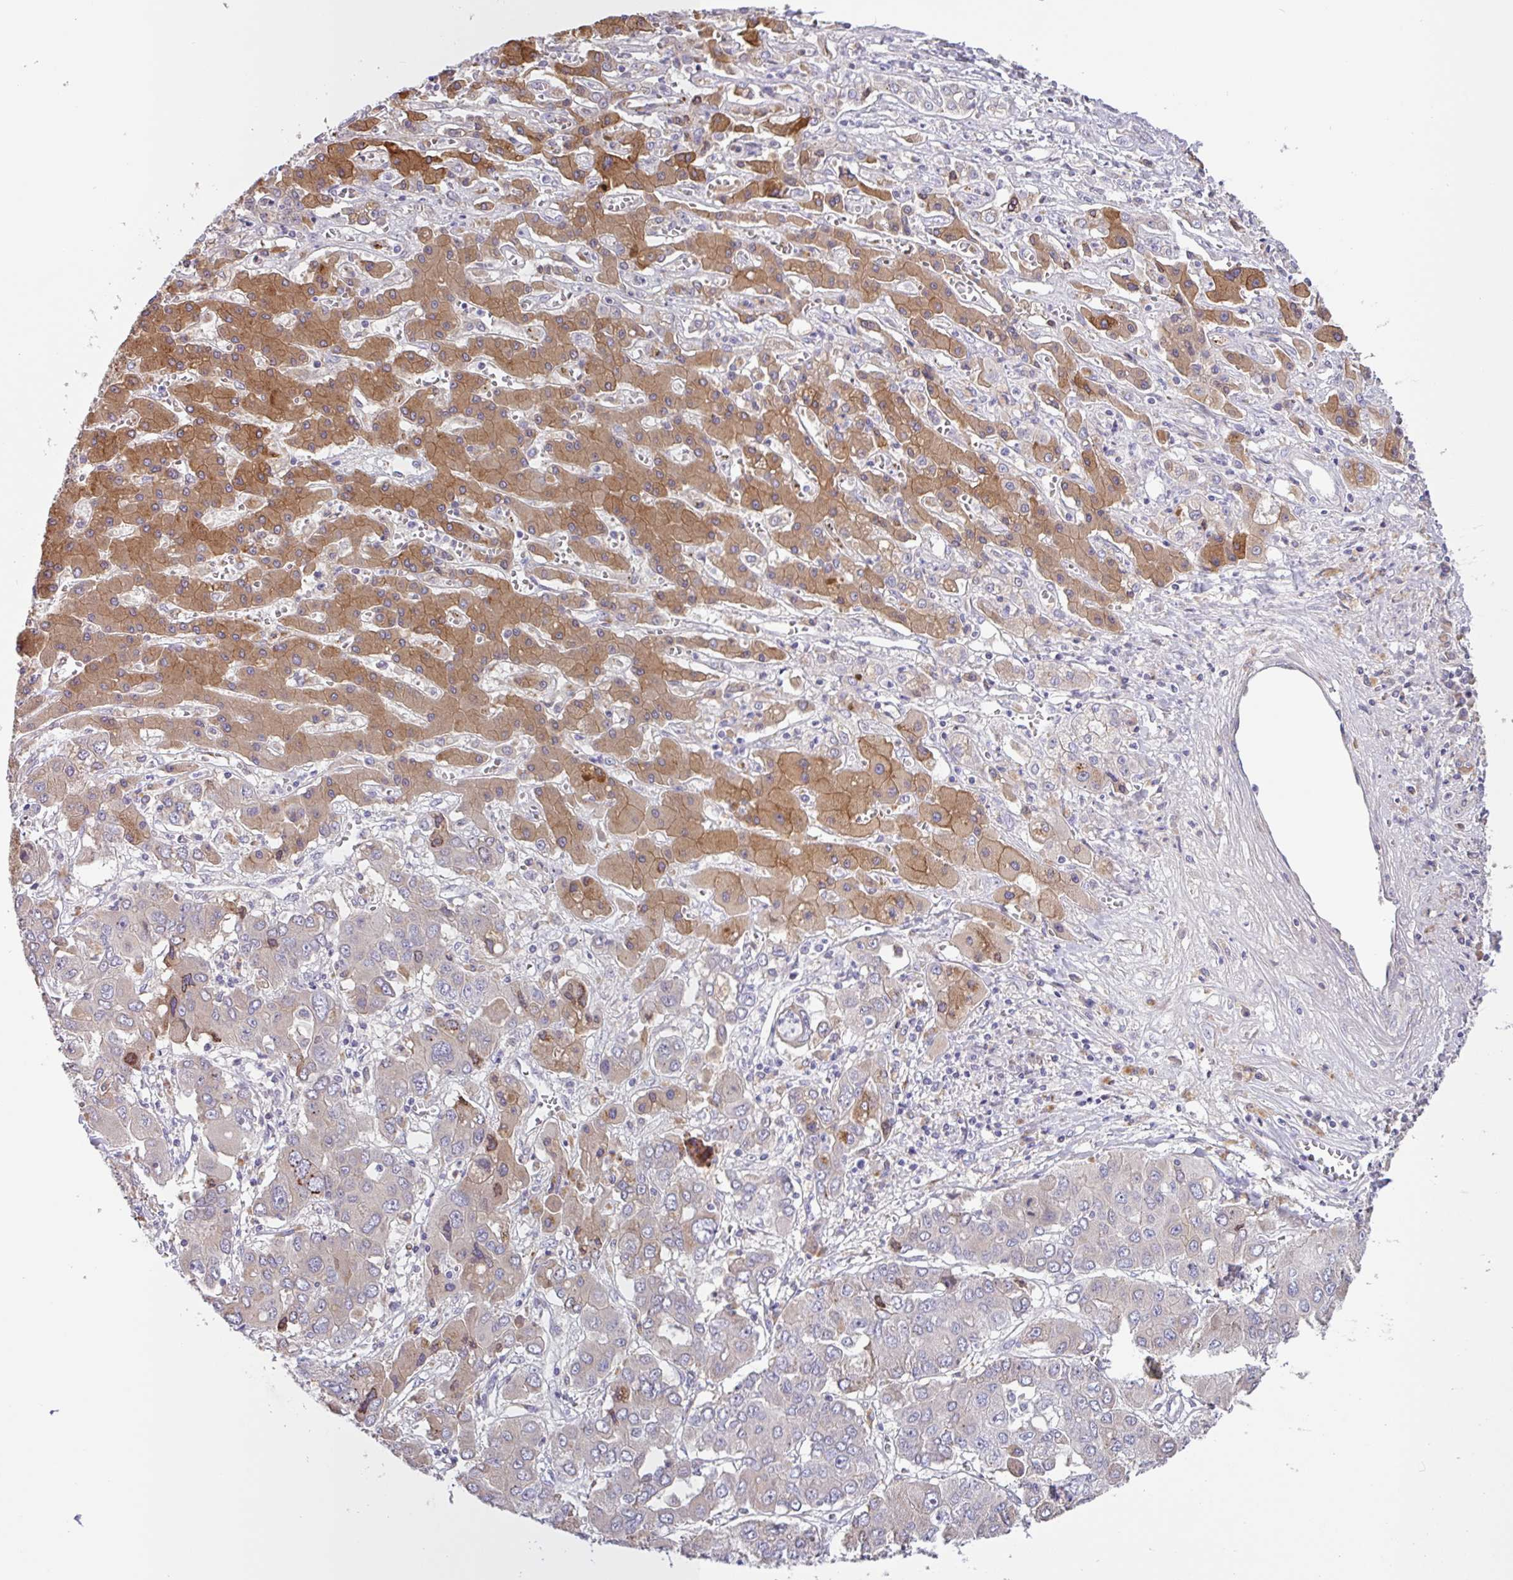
{"staining": {"intensity": "negative", "quantity": "none", "location": "none"}, "tissue": "liver cancer", "cell_type": "Tumor cells", "image_type": "cancer", "snomed": [{"axis": "morphology", "description": "Cholangiocarcinoma"}, {"axis": "topography", "description": "Liver"}], "caption": "This is an IHC micrograph of human liver cholangiocarcinoma. There is no staining in tumor cells.", "gene": "SFTPB", "patient": {"sex": "male", "age": 67}}